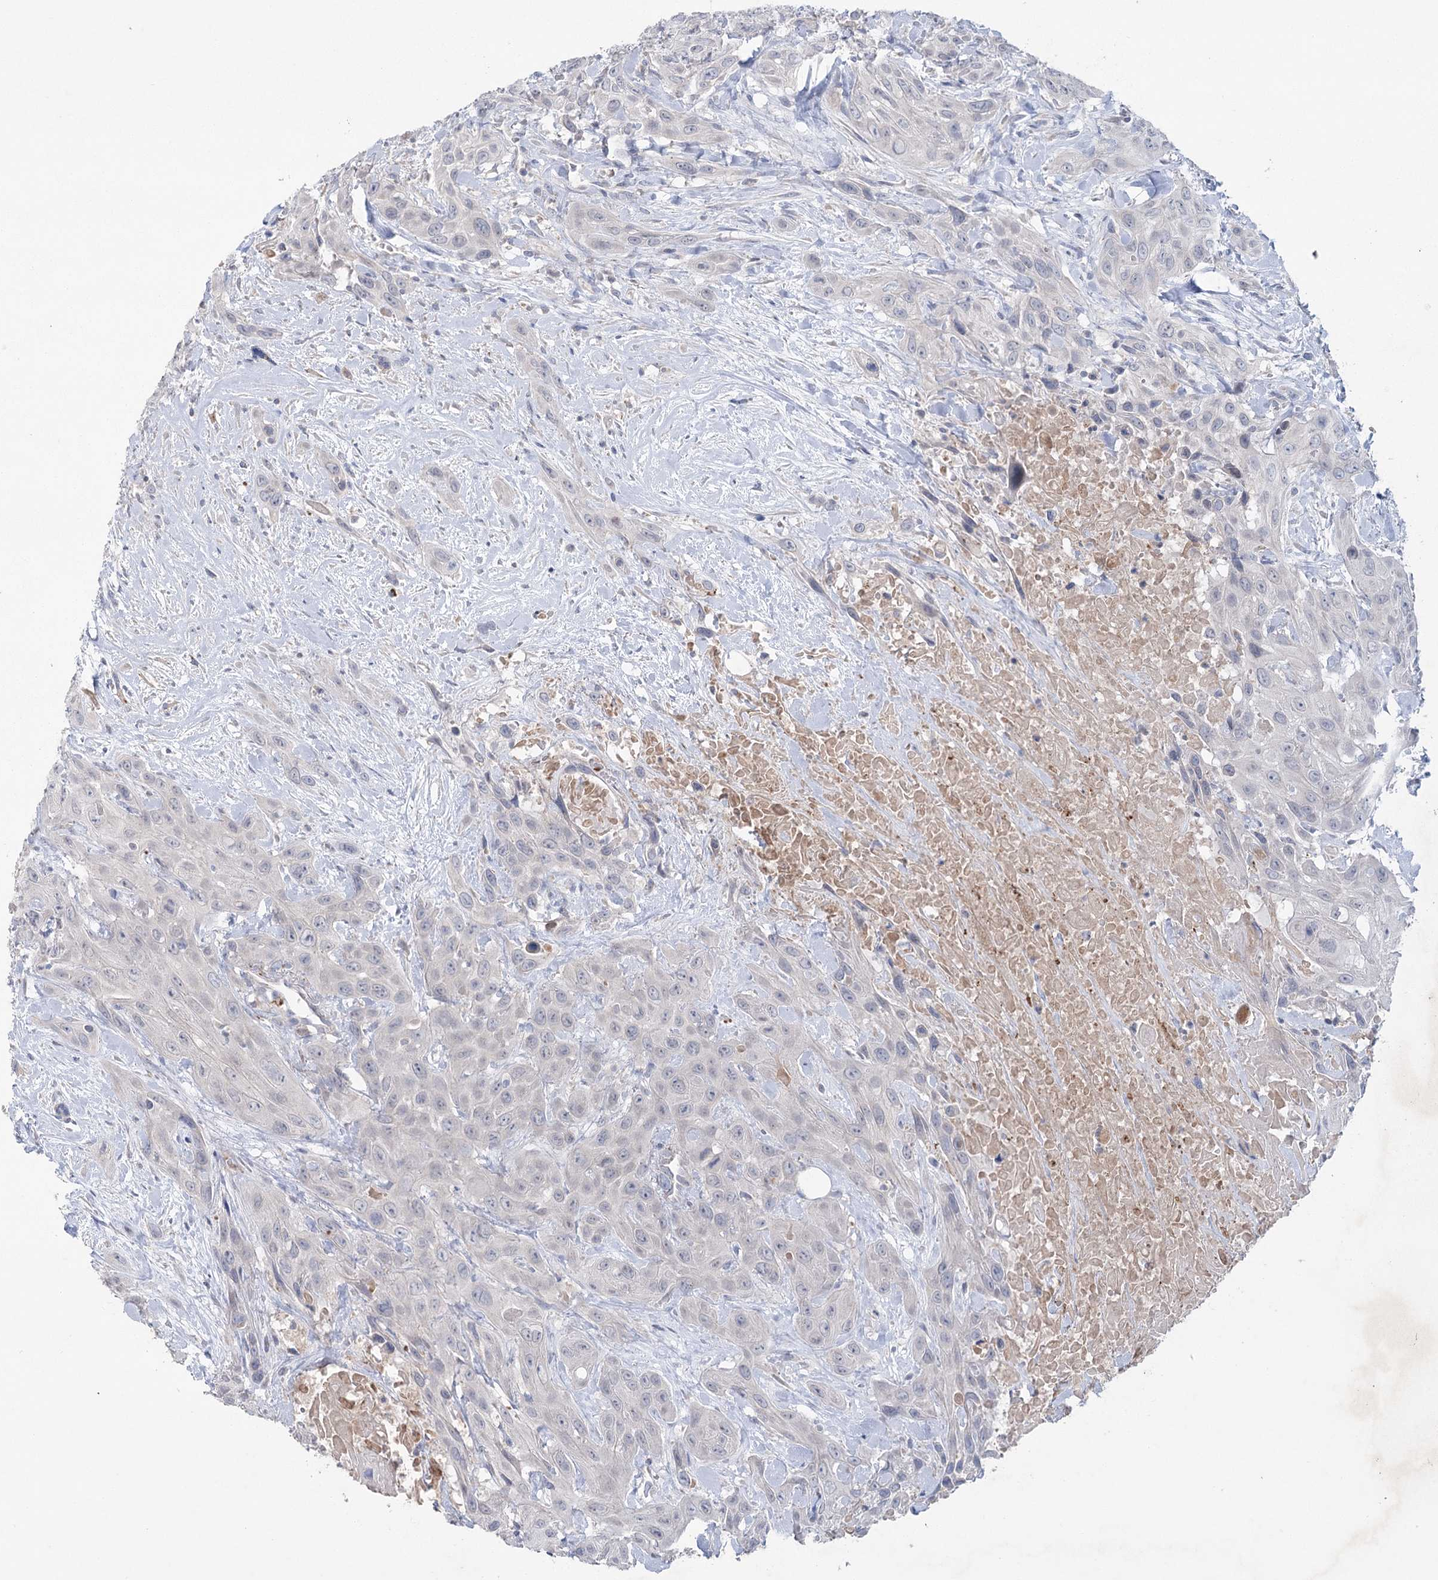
{"staining": {"intensity": "negative", "quantity": "none", "location": "none"}, "tissue": "head and neck cancer", "cell_type": "Tumor cells", "image_type": "cancer", "snomed": [{"axis": "morphology", "description": "Squamous cell carcinoma, NOS"}, {"axis": "topography", "description": "Head-Neck"}], "caption": "Immunohistochemistry image of neoplastic tissue: squamous cell carcinoma (head and neck) stained with DAB exhibits no significant protein expression in tumor cells.", "gene": "MTCH2", "patient": {"sex": "male", "age": 81}}